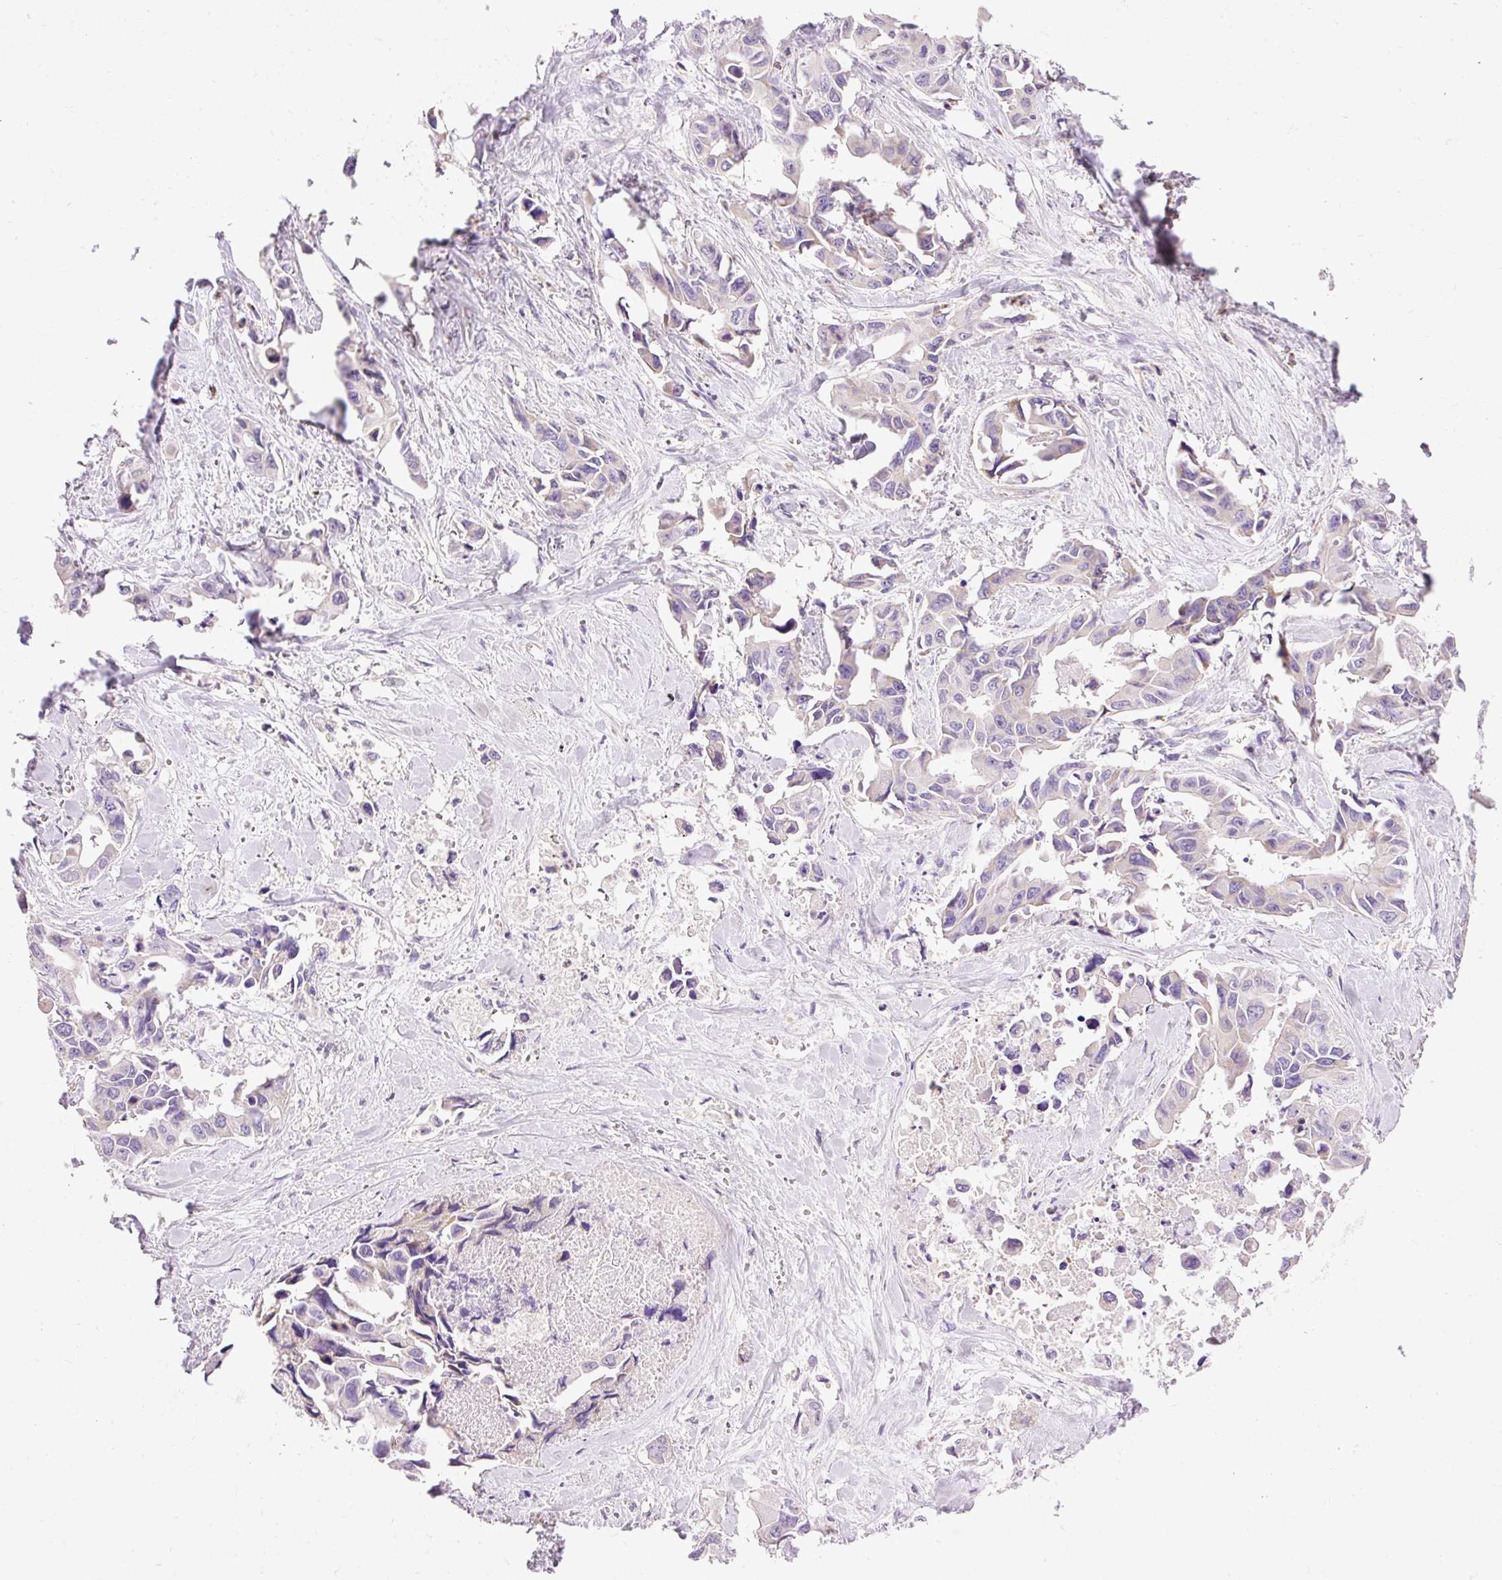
{"staining": {"intensity": "negative", "quantity": "none", "location": "none"}, "tissue": "lung cancer", "cell_type": "Tumor cells", "image_type": "cancer", "snomed": [{"axis": "morphology", "description": "Adenocarcinoma, NOS"}, {"axis": "topography", "description": "Lung"}], "caption": "This is an immunohistochemistry image of human adenocarcinoma (lung). There is no staining in tumor cells.", "gene": "IMMT", "patient": {"sex": "male", "age": 64}}